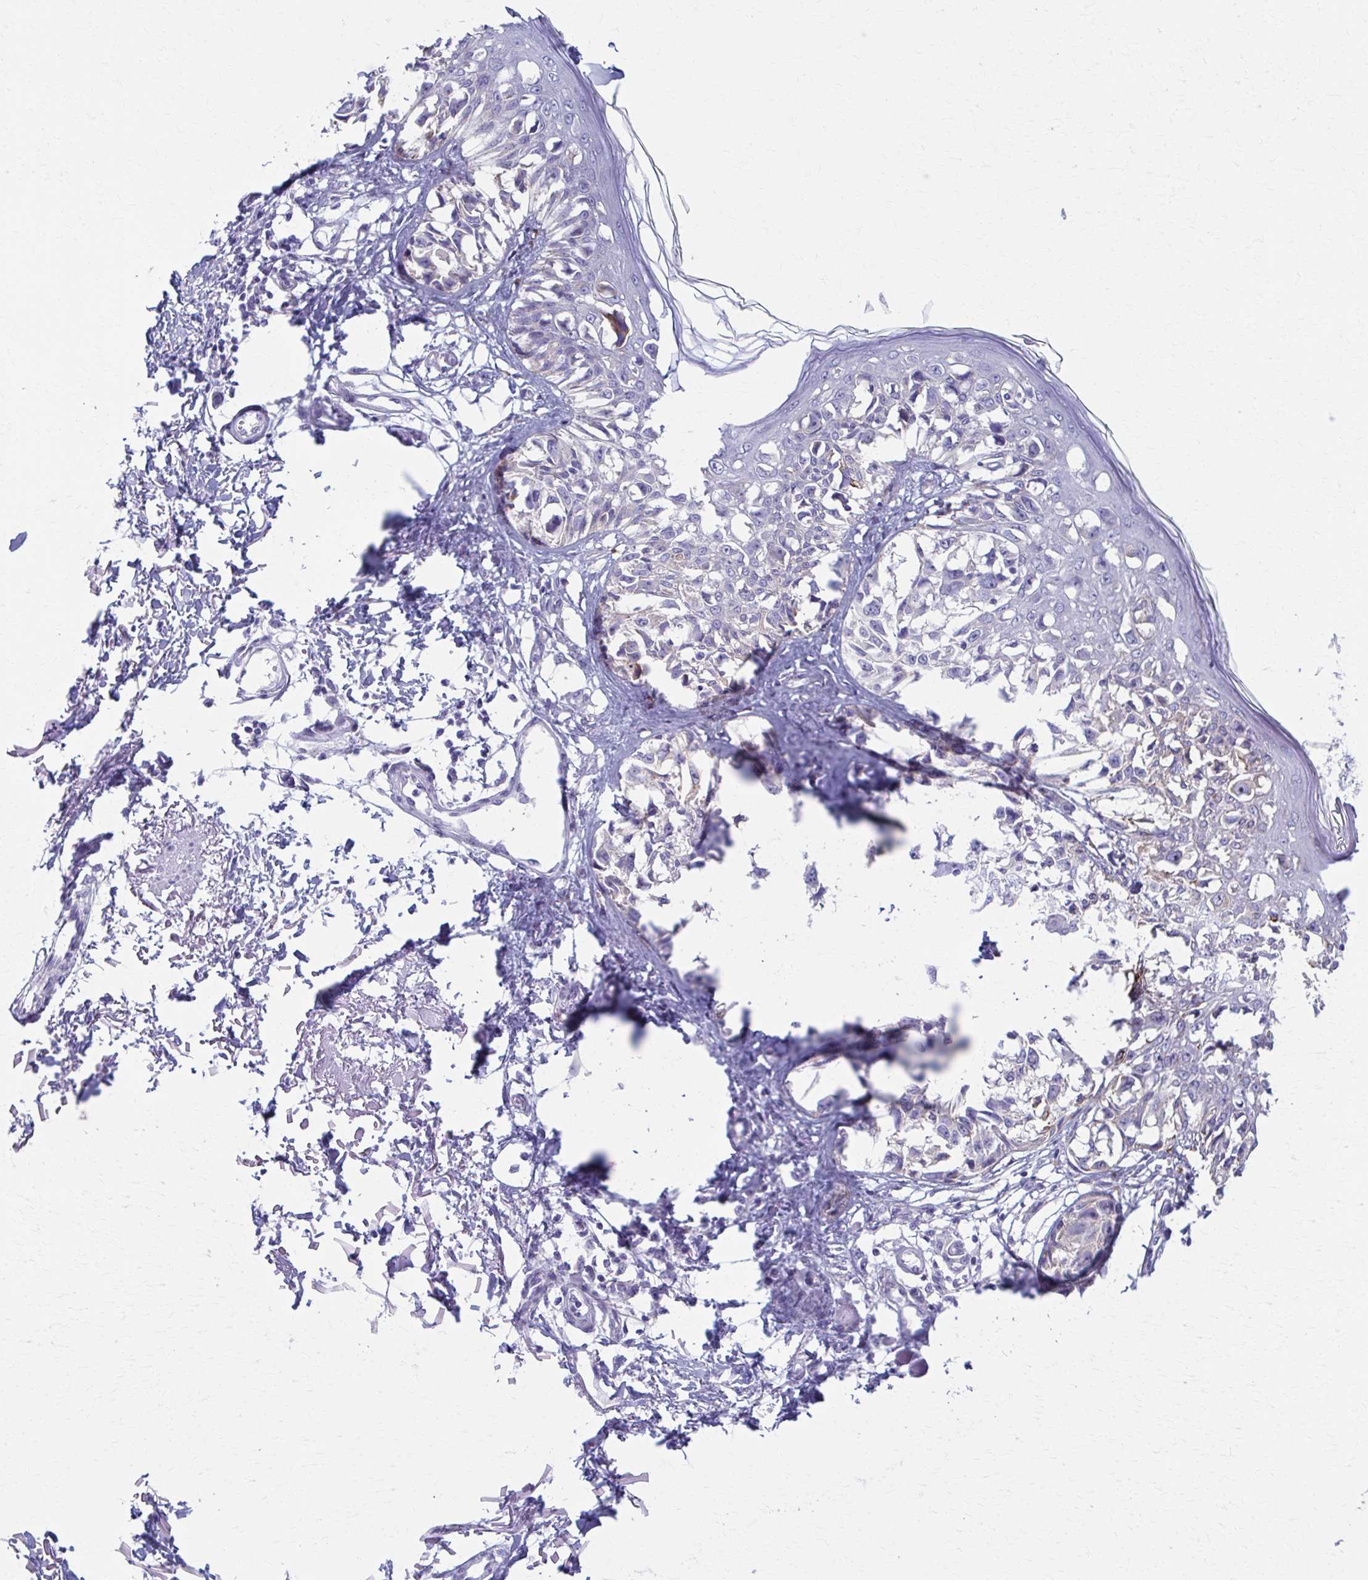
{"staining": {"intensity": "negative", "quantity": "none", "location": "none"}, "tissue": "melanoma", "cell_type": "Tumor cells", "image_type": "cancer", "snomed": [{"axis": "morphology", "description": "Malignant melanoma, NOS"}, {"axis": "topography", "description": "Skin"}], "caption": "Immunohistochemistry (IHC) micrograph of malignant melanoma stained for a protein (brown), which displays no staining in tumor cells.", "gene": "SPATS2L", "patient": {"sex": "male", "age": 73}}